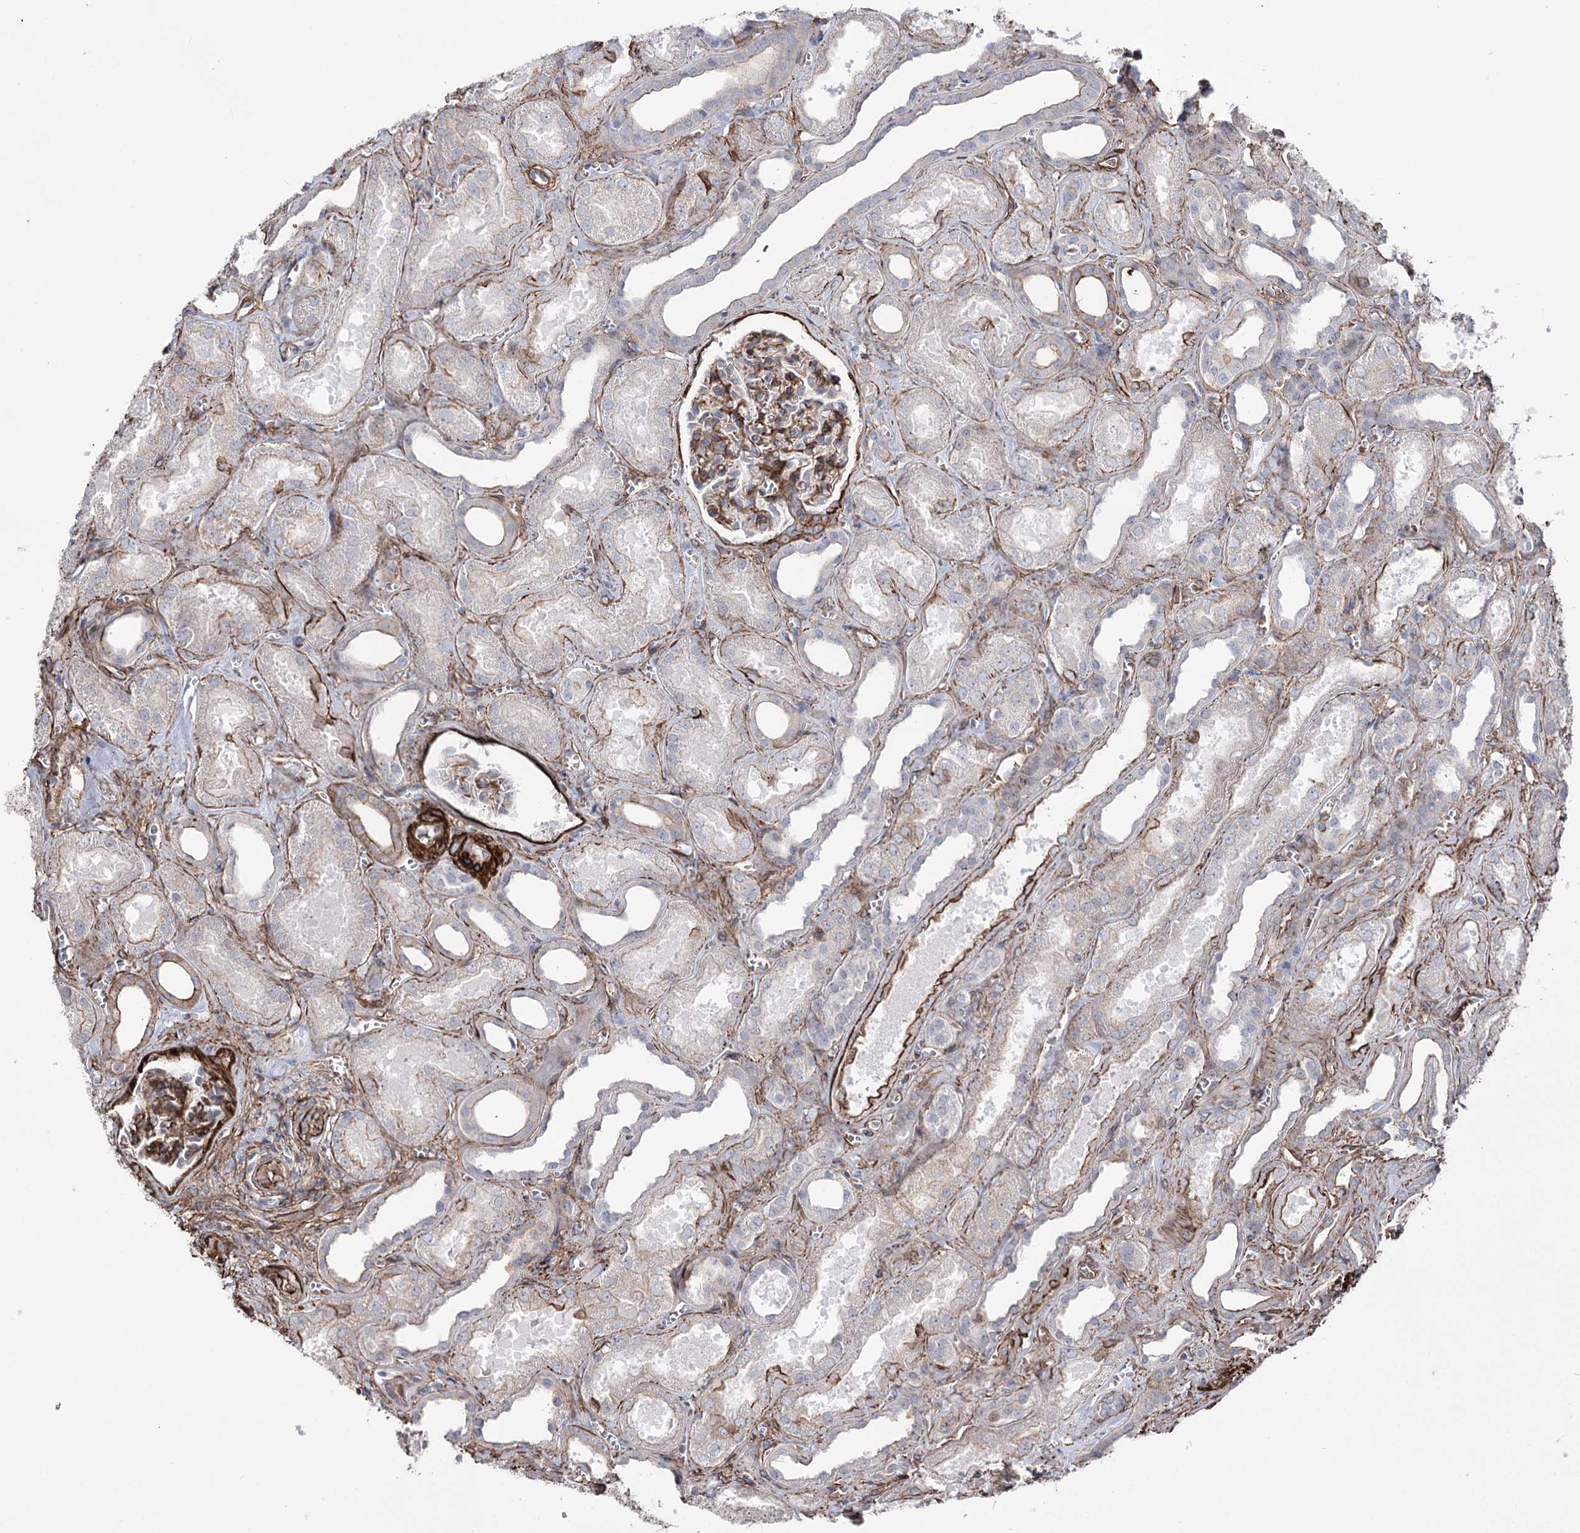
{"staining": {"intensity": "moderate", "quantity": "25%-75%", "location": "cytoplasmic/membranous"}, "tissue": "kidney", "cell_type": "Cells in glomeruli", "image_type": "normal", "snomed": [{"axis": "morphology", "description": "Normal tissue, NOS"}, {"axis": "morphology", "description": "Adenocarcinoma, NOS"}, {"axis": "topography", "description": "Kidney"}], "caption": "Immunohistochemistry (IHC) staining of benign kidney, which displays medium levels of moderate cytoplasmic/membranous expression in approximately 25%-75% of cells in glomeruli indicating moderate cytoplasmic/membranous protein expression. The staining was performed using DAB (3,3'-diaminobenzidine) (brown) for protein detection and nuclei were counterstained in hematoxylin (blue).", "gene": "ARHGAP20", "patient": {"sex": "female", "age": 68}}